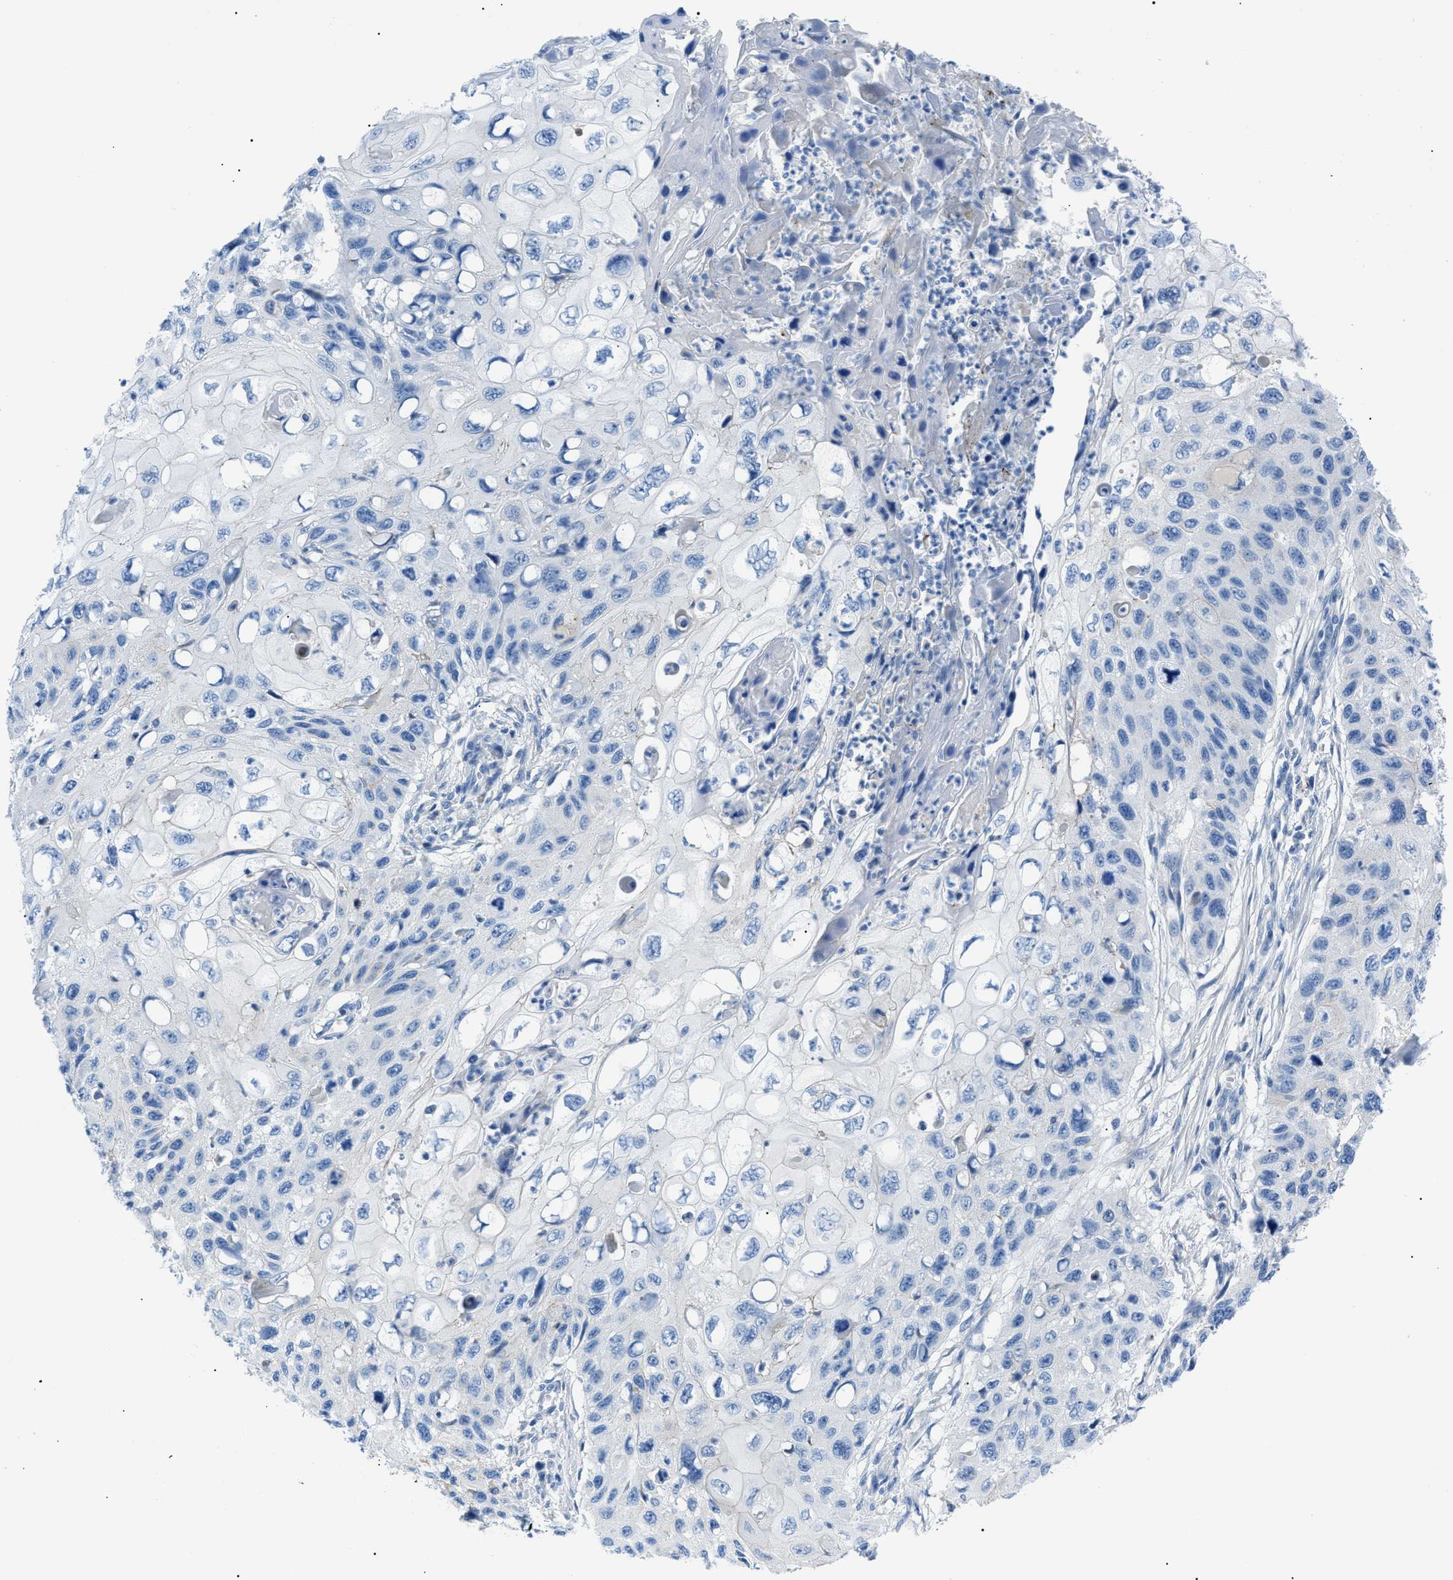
{"staining": {"intensity": "negative", "quantity": "none", "location": "none"}, "tissue": "cervical cancer", "cell_type": "Tumor cells", "image_type": "cancer", "snomed": [{"axis": "morphology", "description": "Squamous cell carcinoma, NOS"}, {"axis": "topography", "description": "Cervix"}], "caption": "An IHC image of cervical squamous cell carcinoma is shown. There is no staining in tumor cells of cervical squamous cell carcinoma.", "gene": "ZDHHC24", "patient": {"sex": "female", "age": 70}}